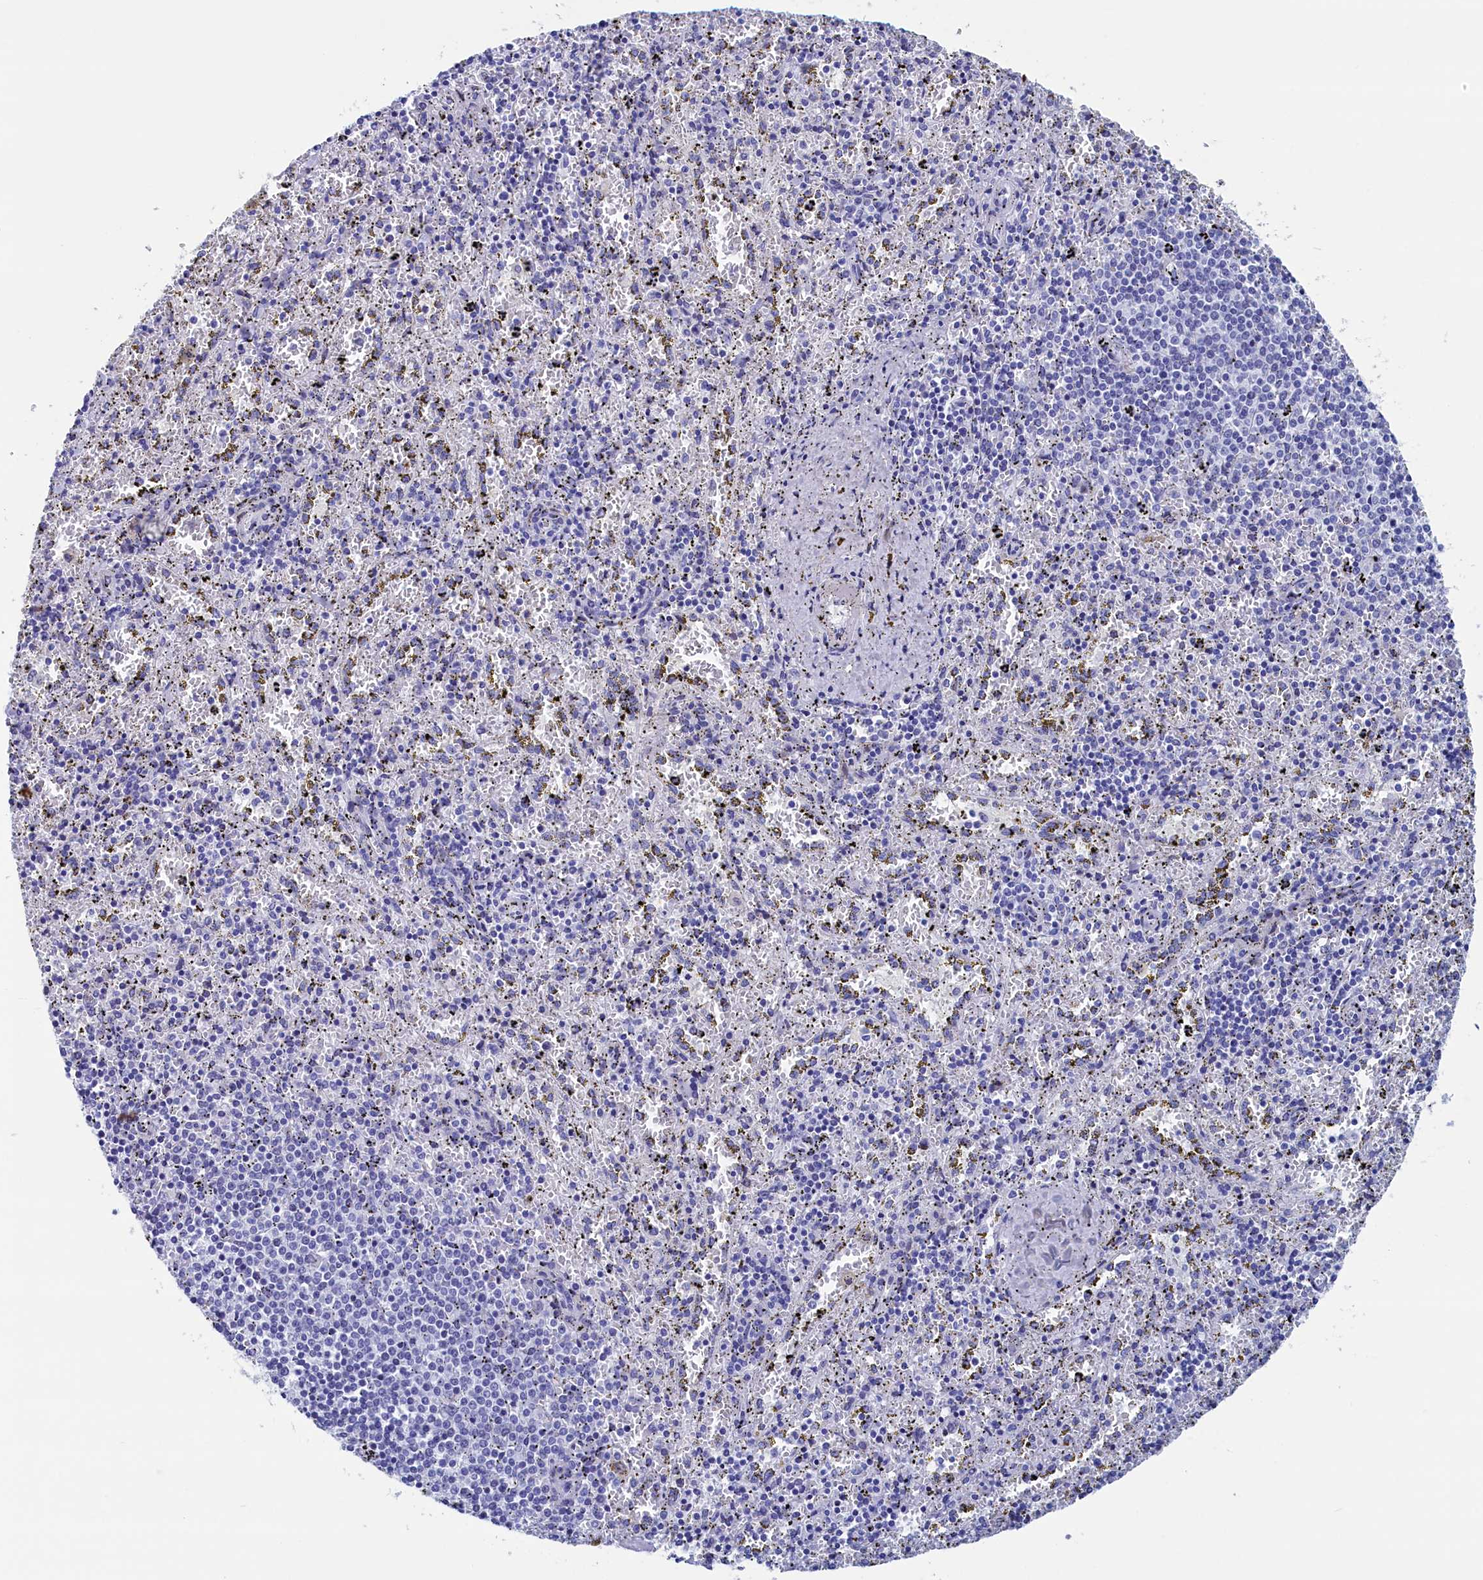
{"staining": {"intensity": "negative", "quantity": "none", "location": "none"}, "tissue": "spleen", "cell_type": "Cells in red pulp", "image_type": "normal", "snomed": [{"axis": "morphology", "description": "Normal tissue, NOS"}, {"axis": "topography", "description": "Spleen"}], "caption": "Spleen was stained to show a protein in brown. There is no significant positivity in cells in red pulp. The staining is performed using DAB (3,3'-diaminobenzidine) brown chromogen with nuclei counter-stained in using hematoxylin.", "gene": "WDR83", "patient": {"sex": "male", "age": 11}}